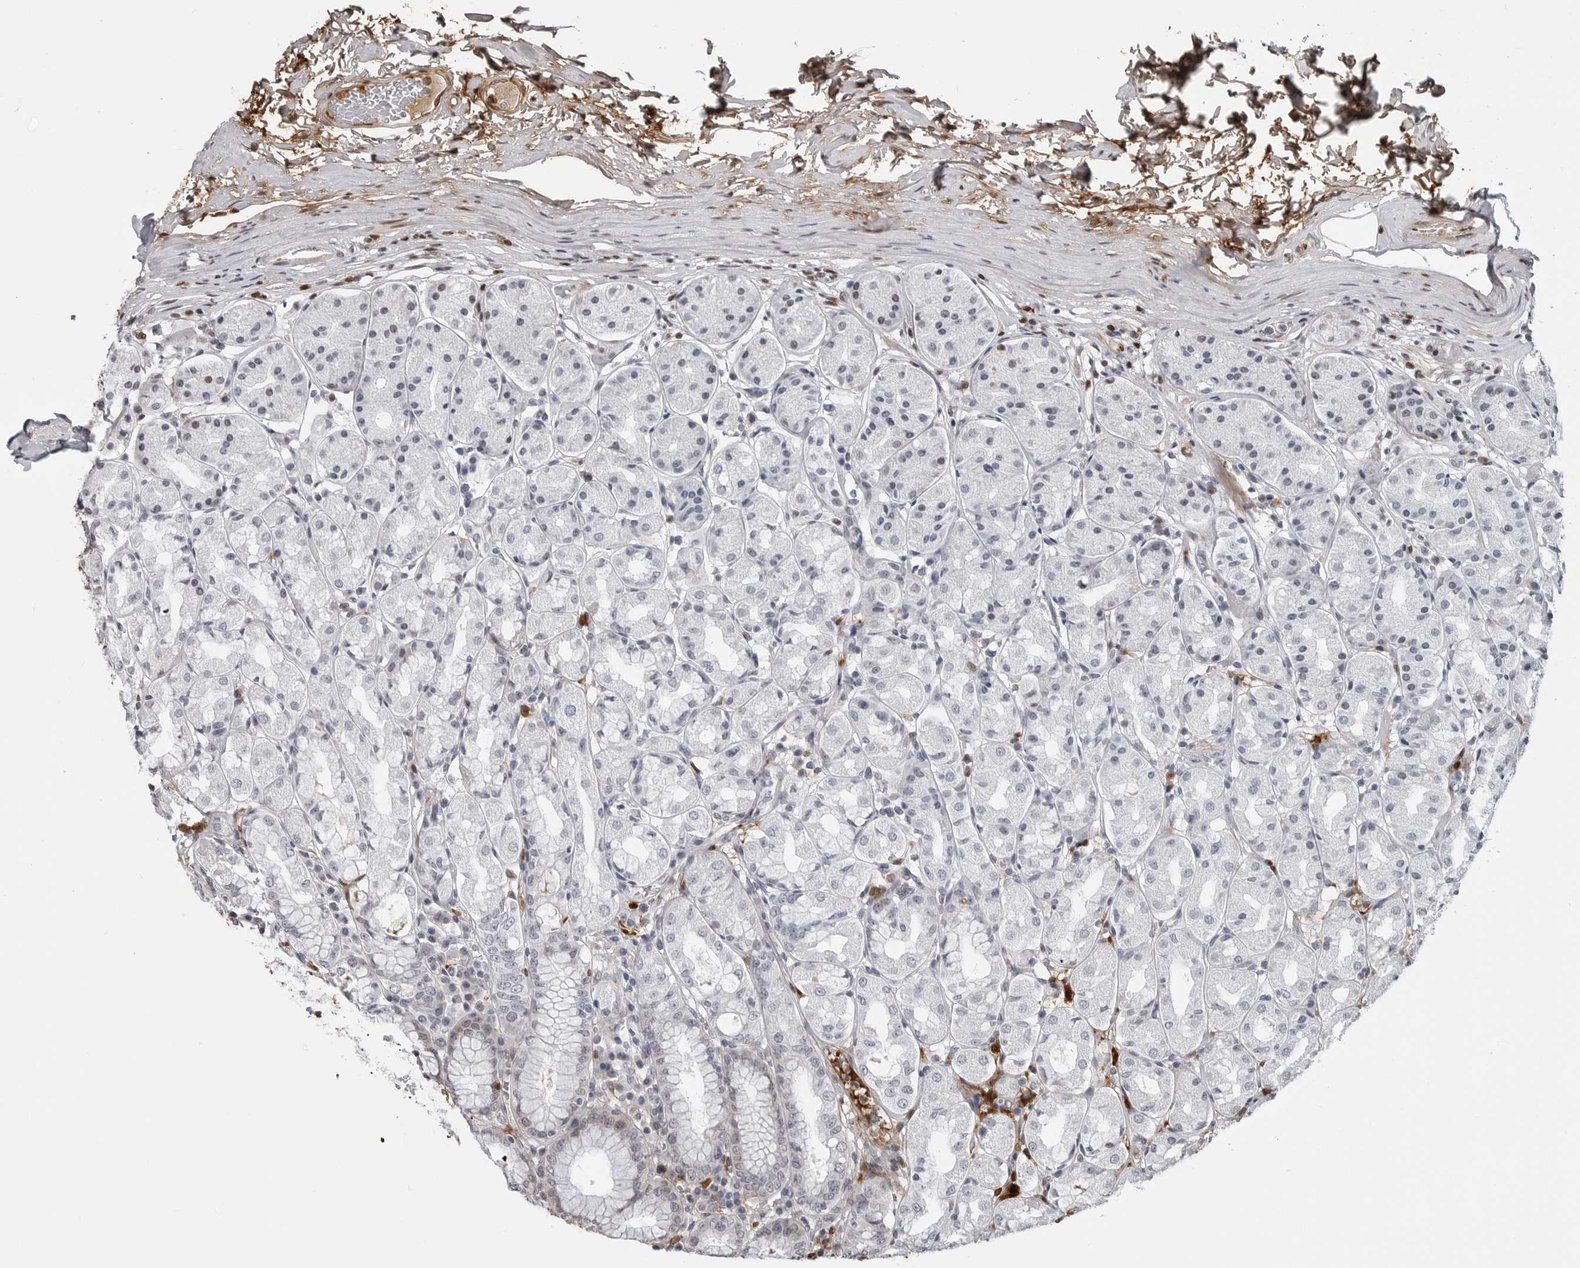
{"staining": {"intensity": "negative", "quantity": "none", "location": "none"}, "tissue": "stomach", "cell_type": "Glandular cells", "image_type": "normal", "snomed": [{"axis": "morphology", "description": "Normal tissue, NOS"}, {"axis": "topography", "description": "Stomach"}, {"axis": "topography", "description": "Stomach, lower"}], "caption": "DAB immunohistochemical staining of benign human stomach exhibits no significant staining in glandular cells. The staining is performed using DAB brown chromogen with nuclei counter-stained in using hematoxylin.", "gene": "CXCR5", "patient": {"sex": "female", "age": 56}}